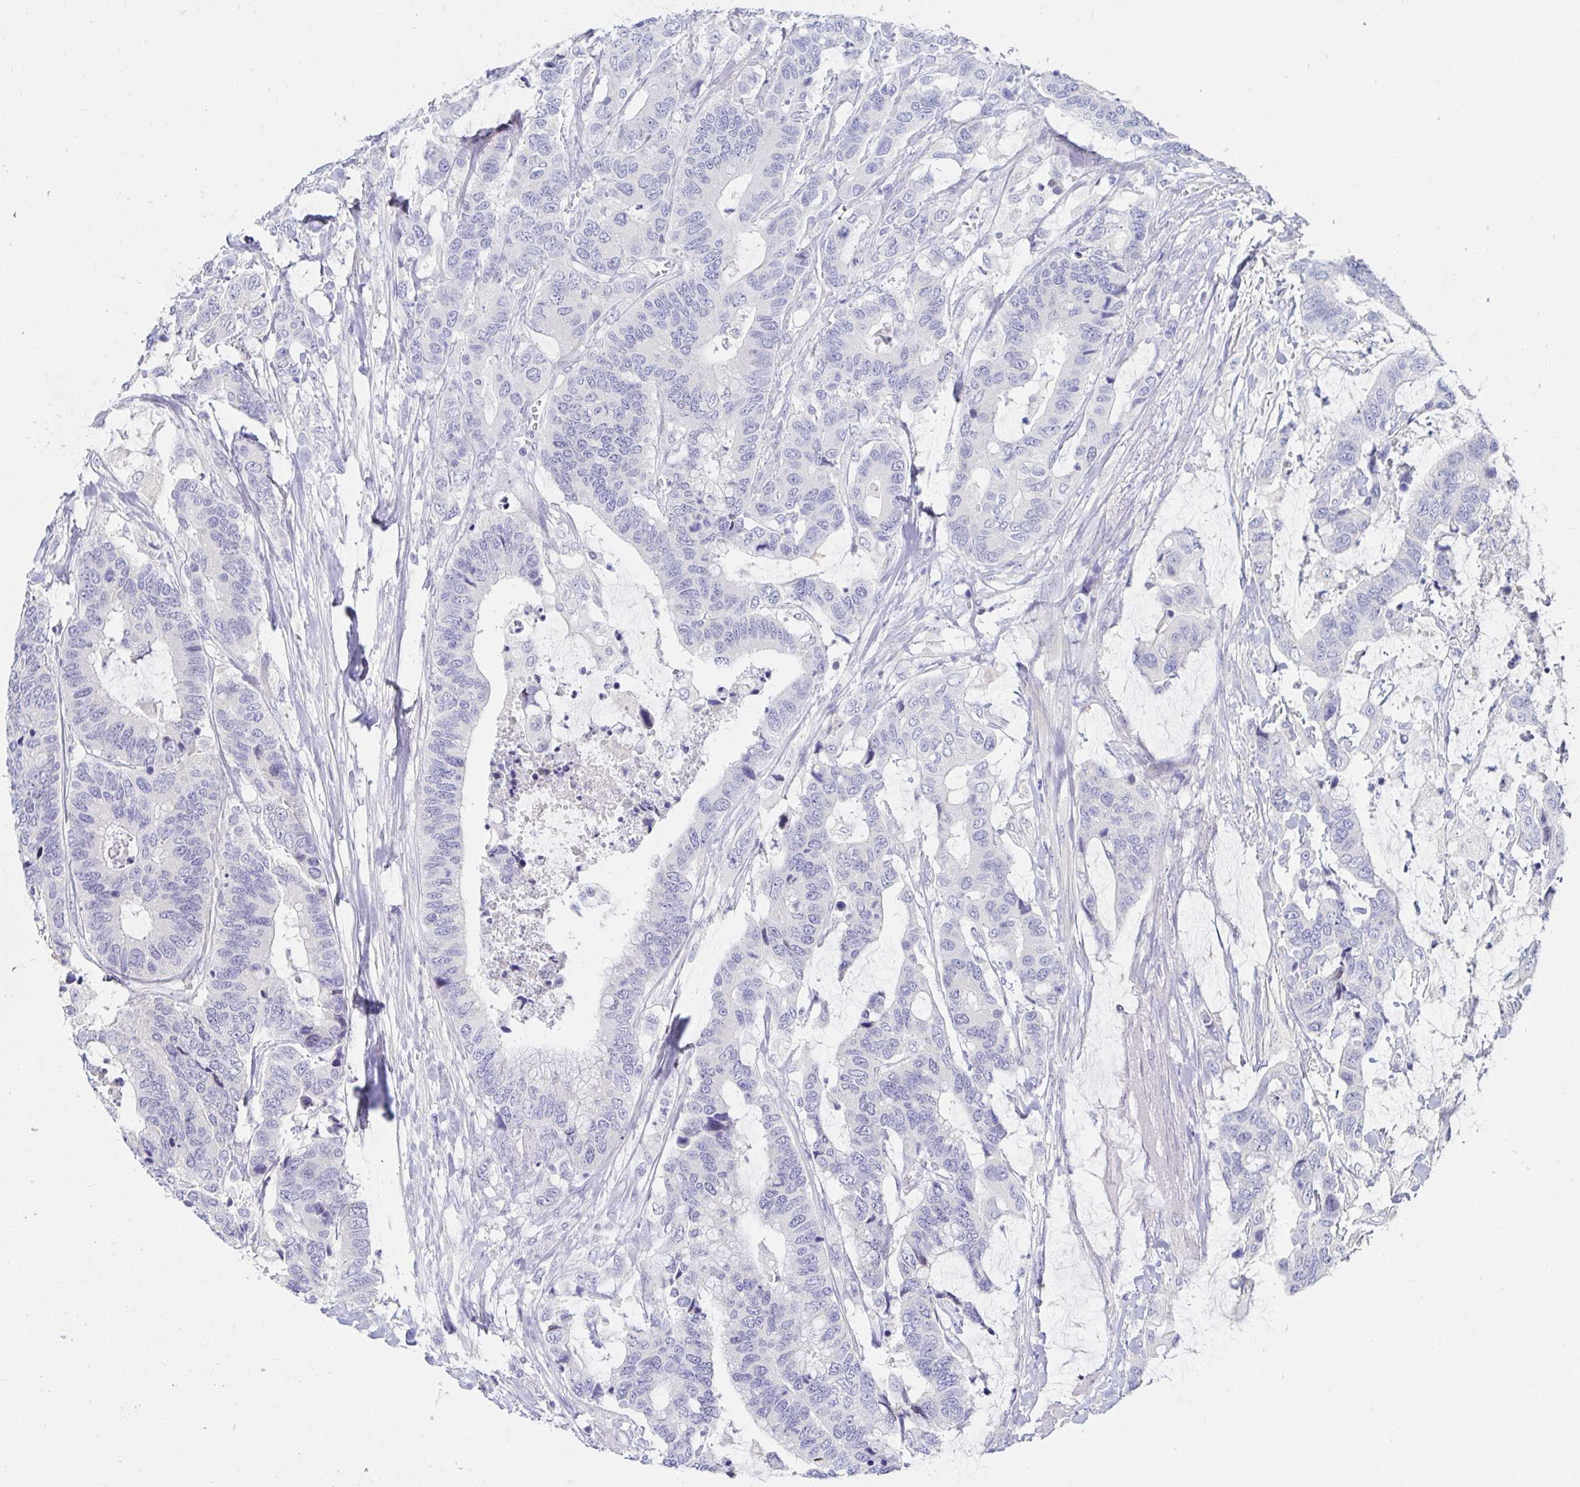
{"staining": {"intensity": "negative", "quantity": "none", "location": "none"}, "tissue": "colorectal cancer", "cell_type": "Tumor cells", "image_type": "cancer", "snomed": [{"axis": "morphology", "description": "Adenocarcinoma, NOS"}, {"axis": "topography", "description": "Rectum"}], "caption": "Tumor cells are negative for brown protein staining in colorectal cancer.", "gene": "C4orf17", "patient": {"sex": "female", "age": 59}}